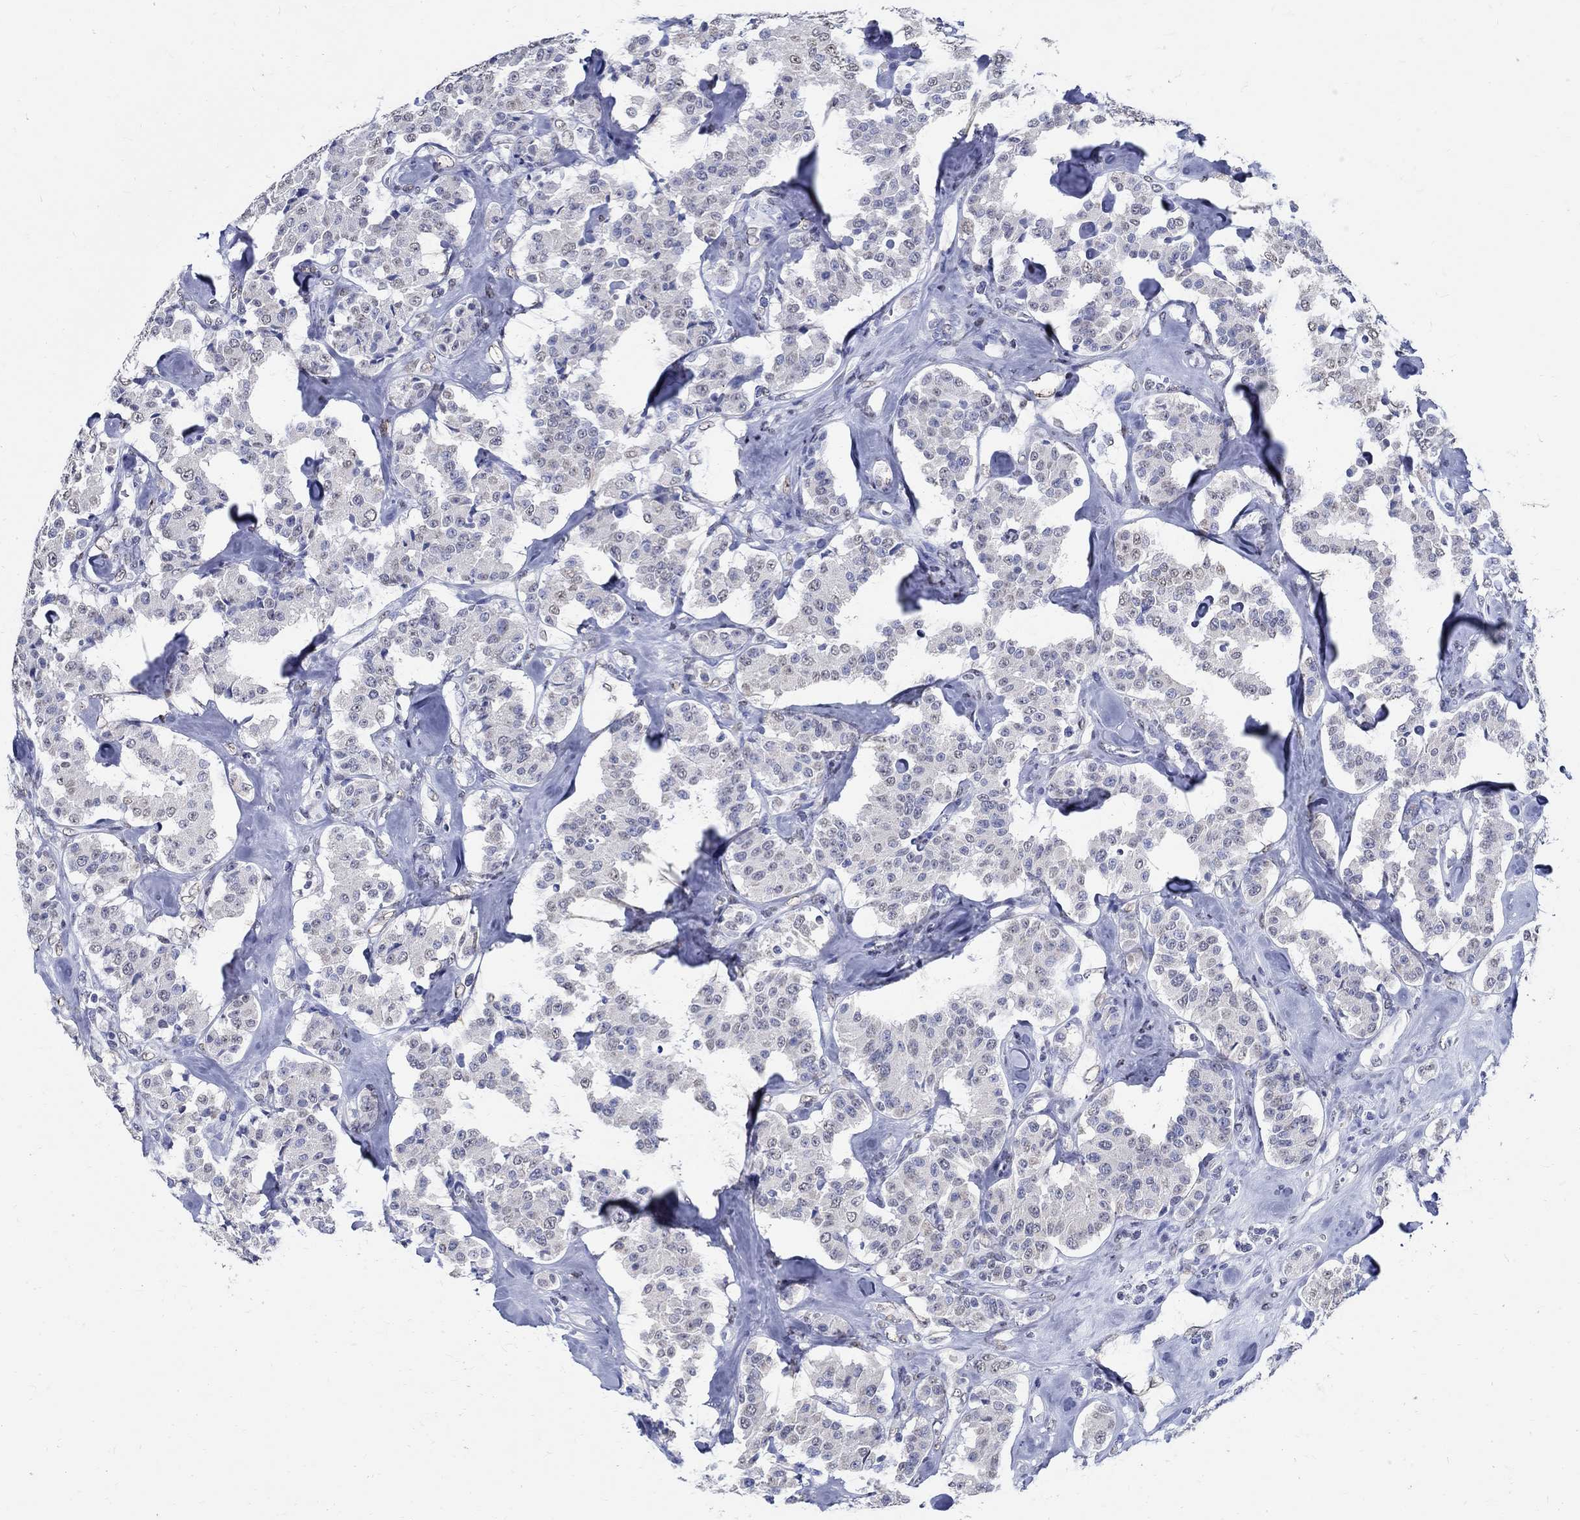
{"staining": {"intensity": "negative", "quantity": "none", "location": "none"}, "tissue": "carcinoid", "cell_type": "Tumor cells", "image_type": "cancer", "snomed": [{"axis": "morphology", "description": "Carcinoid, malignant, NOS"}, {"axis": "topography", "description": "Pancreas"}], "caption": "Tumor cells show no significant protein positivity in malignant carcinoid.", "gene": "TSPAN16", "patient": {"sex": "male", "age": 41}}